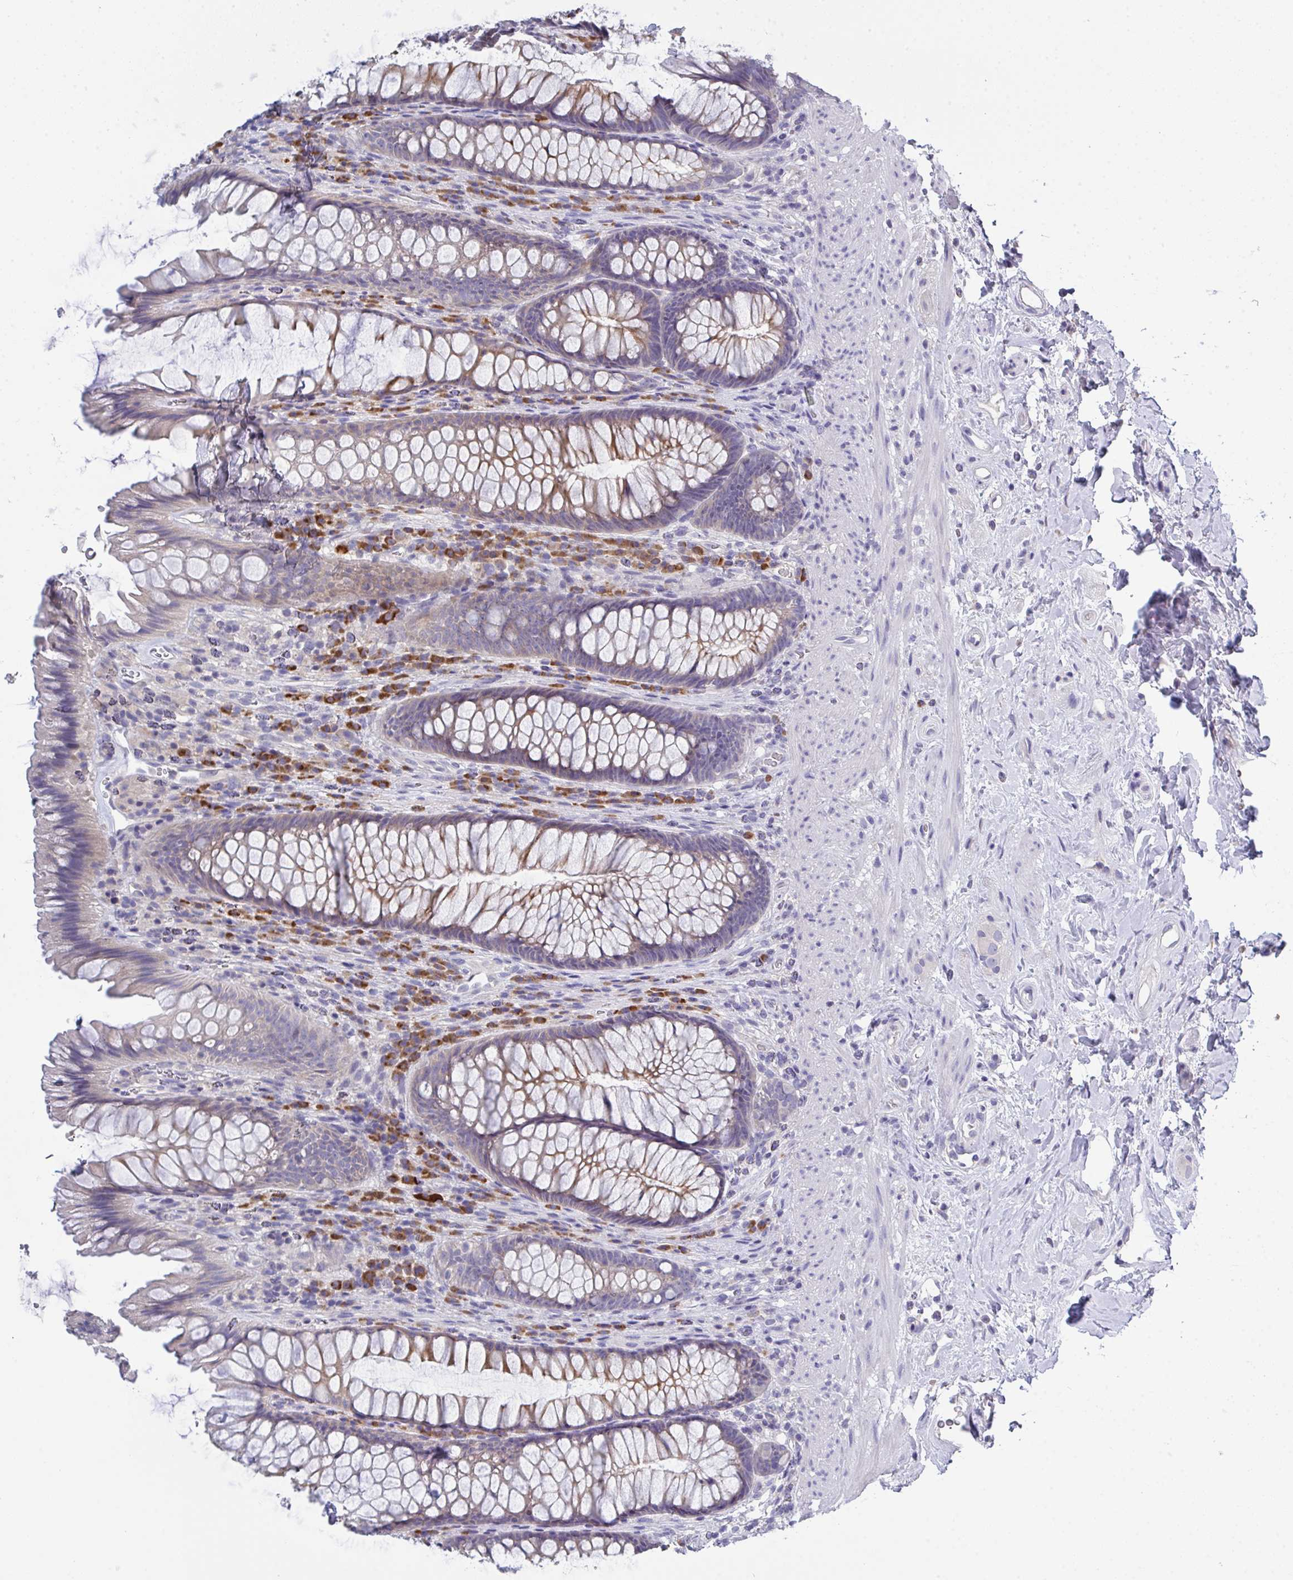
{"staining": {"intensity": "weak", "quantity": "25%-75%", "location": "cytoplasmic/membranous"}, "tissue": "rectum", "cell_type": "Glandular cells", "image_type": "normal", "snomed": [{"axis": "morphology", "description": "Normal tissue, NOS"}, {"axis": "topography", "description": "Rectum"}], "caption": "Rectum was stained to show a protein in brown. There is low levels of weak cytoplasmic/membranous positivity in approximately 25%-75% of glandular cells.", "gene": "LRRC58", "patient": {"sex": "male", "age": 53}}